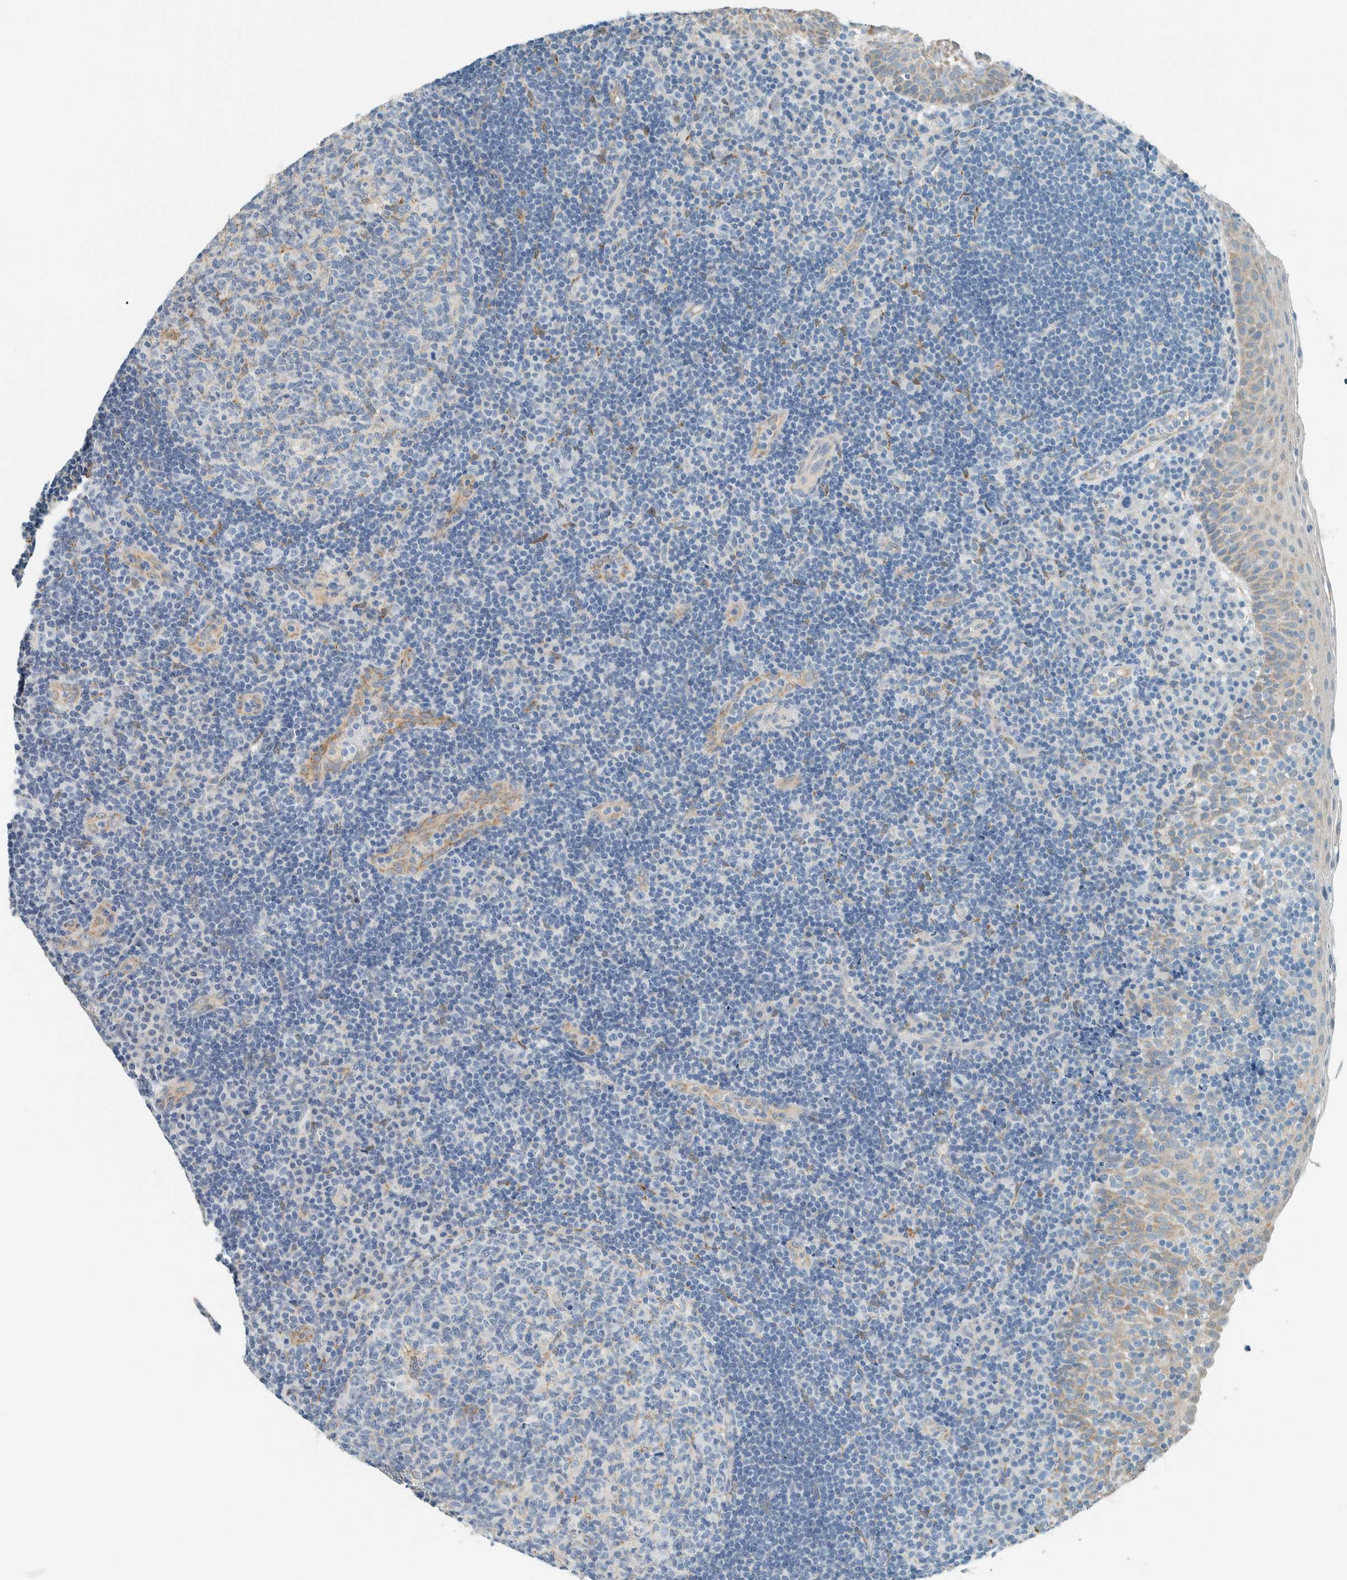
{"staining": {"intensity": "weak", "quantity": "<25%", "location": "cytoplasmic/membranous"}, "tissue": "tonsil", "cell_type": "Germinal center cells", "image_type": "normal", "snomed": [{"axis": "morphology", "description": "Normal tissue, NOS"}, {"axis": "topography", "description": "Tonsil"}], "caption": "This histopathology image is of unremarkable tonsil stained with immunohistochemistry (IHC) to label a protein in brown with the nuclei are counter-stained blue. There is no expression in germinal center cells.", "gene": "ALDH7A1", "patient": {"sex": "female", "age": 40}}